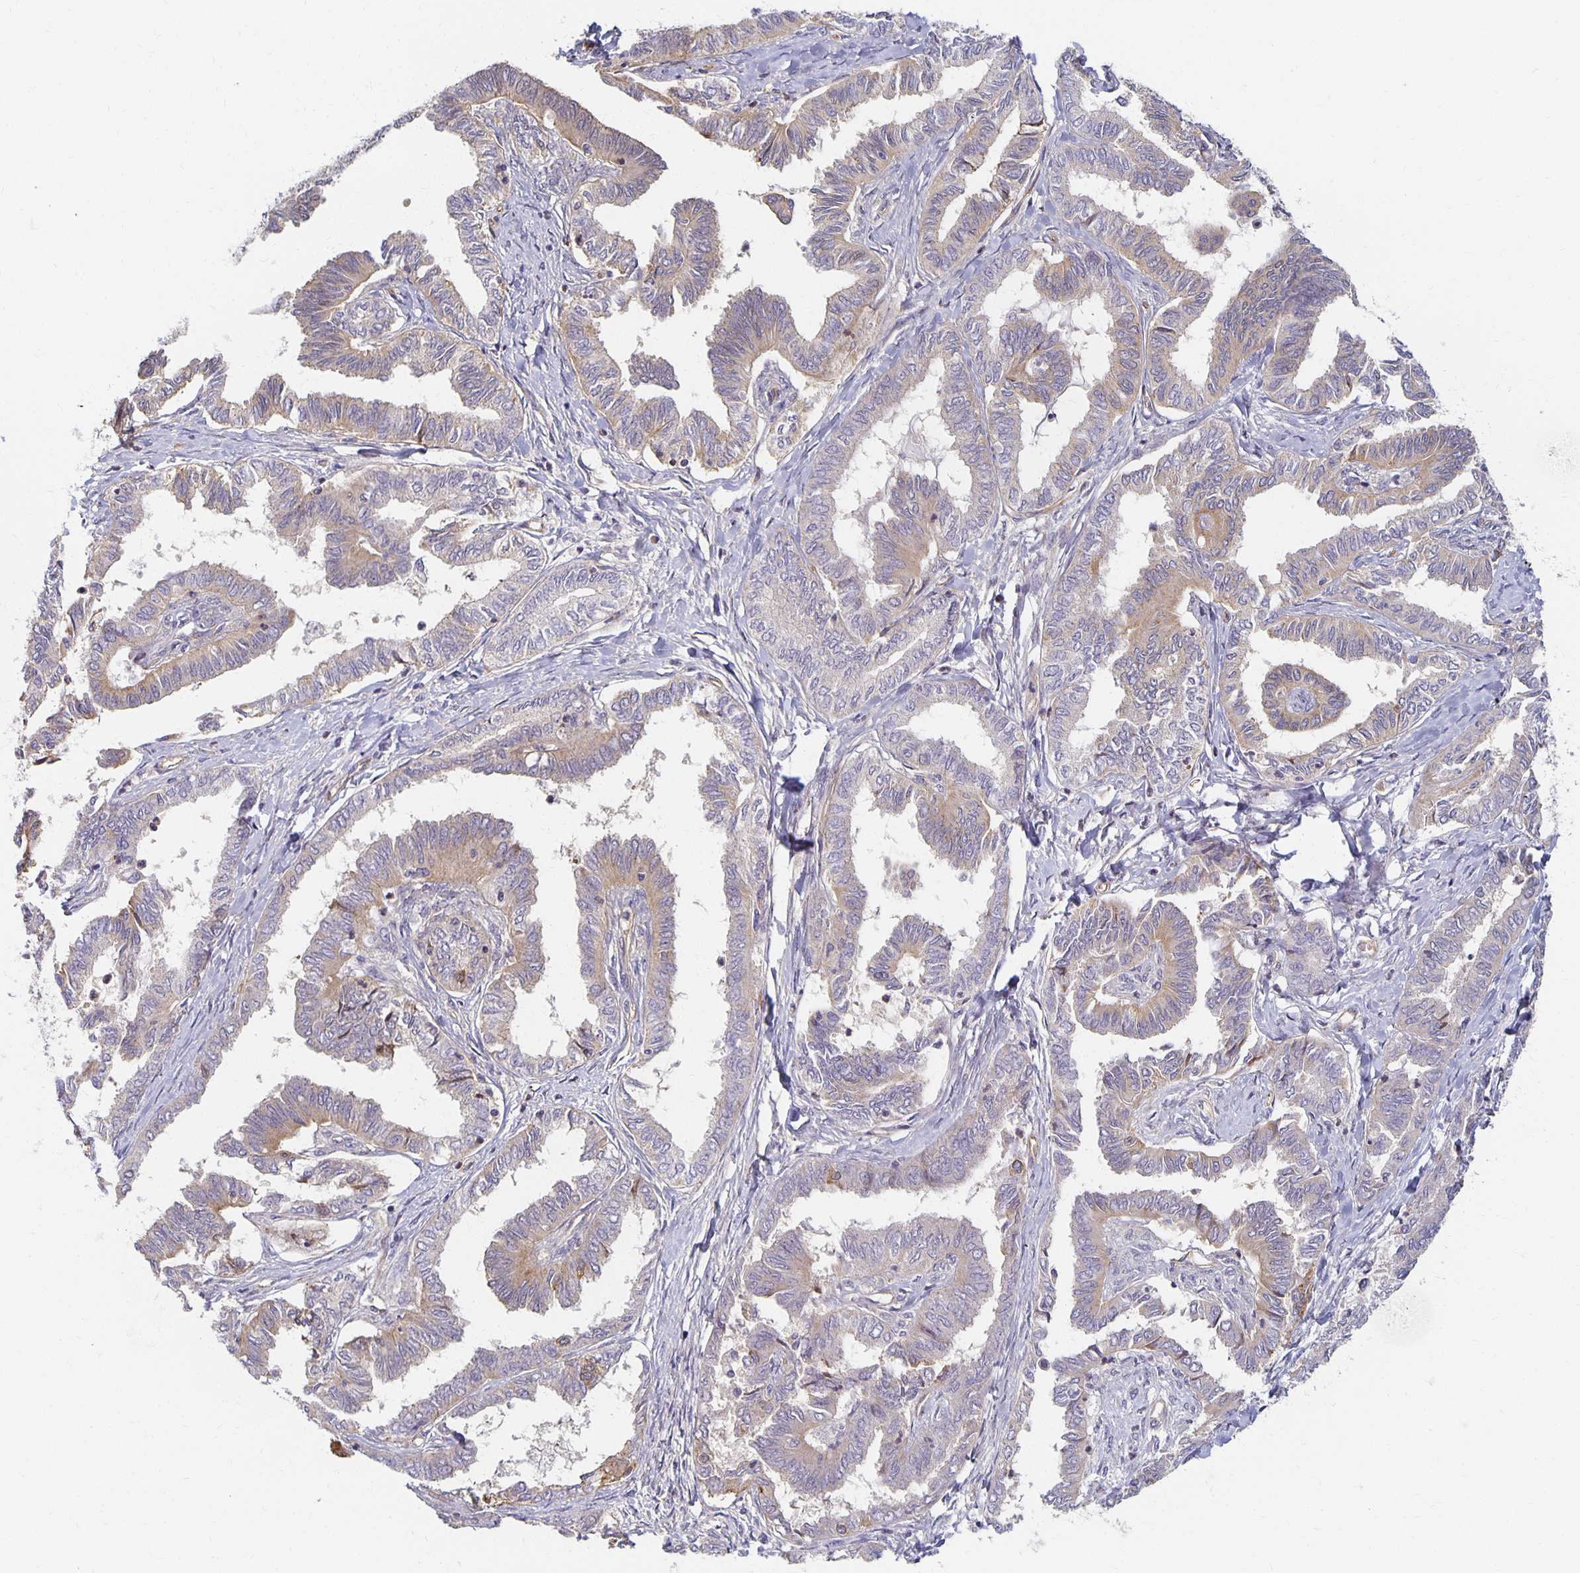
{"staining": {"intensity": "weak", "quantity": "25%-75%", "location": "cytoplasmic/membranous"}, "tissue": "ovarian cancer", "cell_type": "Tumor cells", "image_type": "cancer", "snomed": [{"axis": "morphology", "description": "Carcinoma, endometroid"}, {"axis": "topography", "description": "Ovary"}], "caption": "Tumor cells reveal low levels of weak cytoplasmic/membranous positivity in approximately 25%-75% of cells in human ovarian cancer. (Brightfield microscopy of DAB IHC at high magnification).", "gene": "SORL1", "patient": {"sex": "female", "age": 70}}